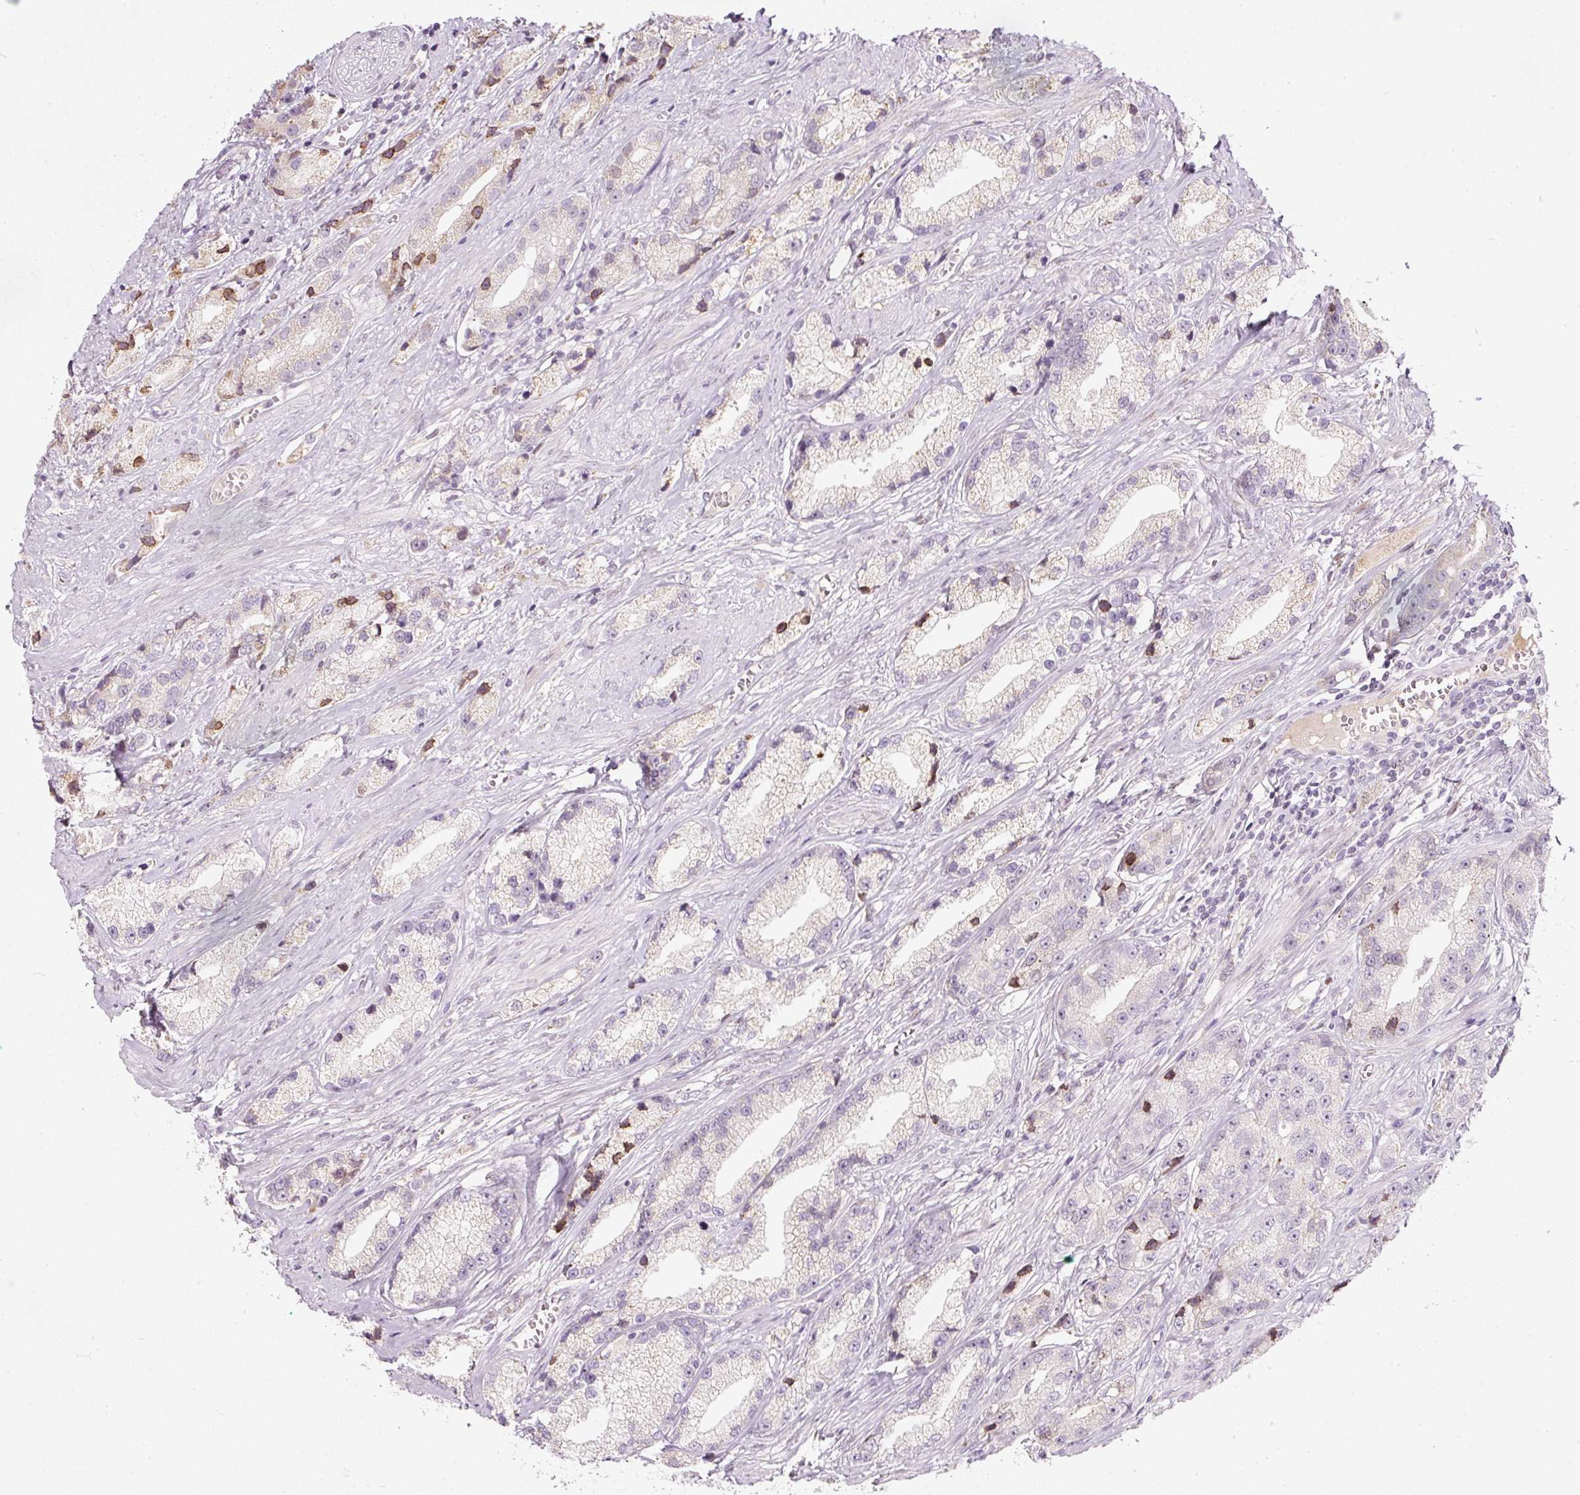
{"staining": {"intensity": "negative", "quantity": "none", "location": "none"}, "tissue": "prostate cancer", "cell_type": "Tumor cells", "image_type": "cancer", "snomed": [{"axis": "morphology", "description": "Adenocarcinoma, High grade"}, {"axis": "topography", "description": "Prostate"}], "caption": "IHC micrograph of adenocarcinoma (high-grade) (prostate) stained for a protein (brown), which displays no positivity in tumor cells. (Immunohistochemistry, brightfield microscopy, high magnification).", "gene": "RNF39", "patient": {"sex": "male", "age": 74}}